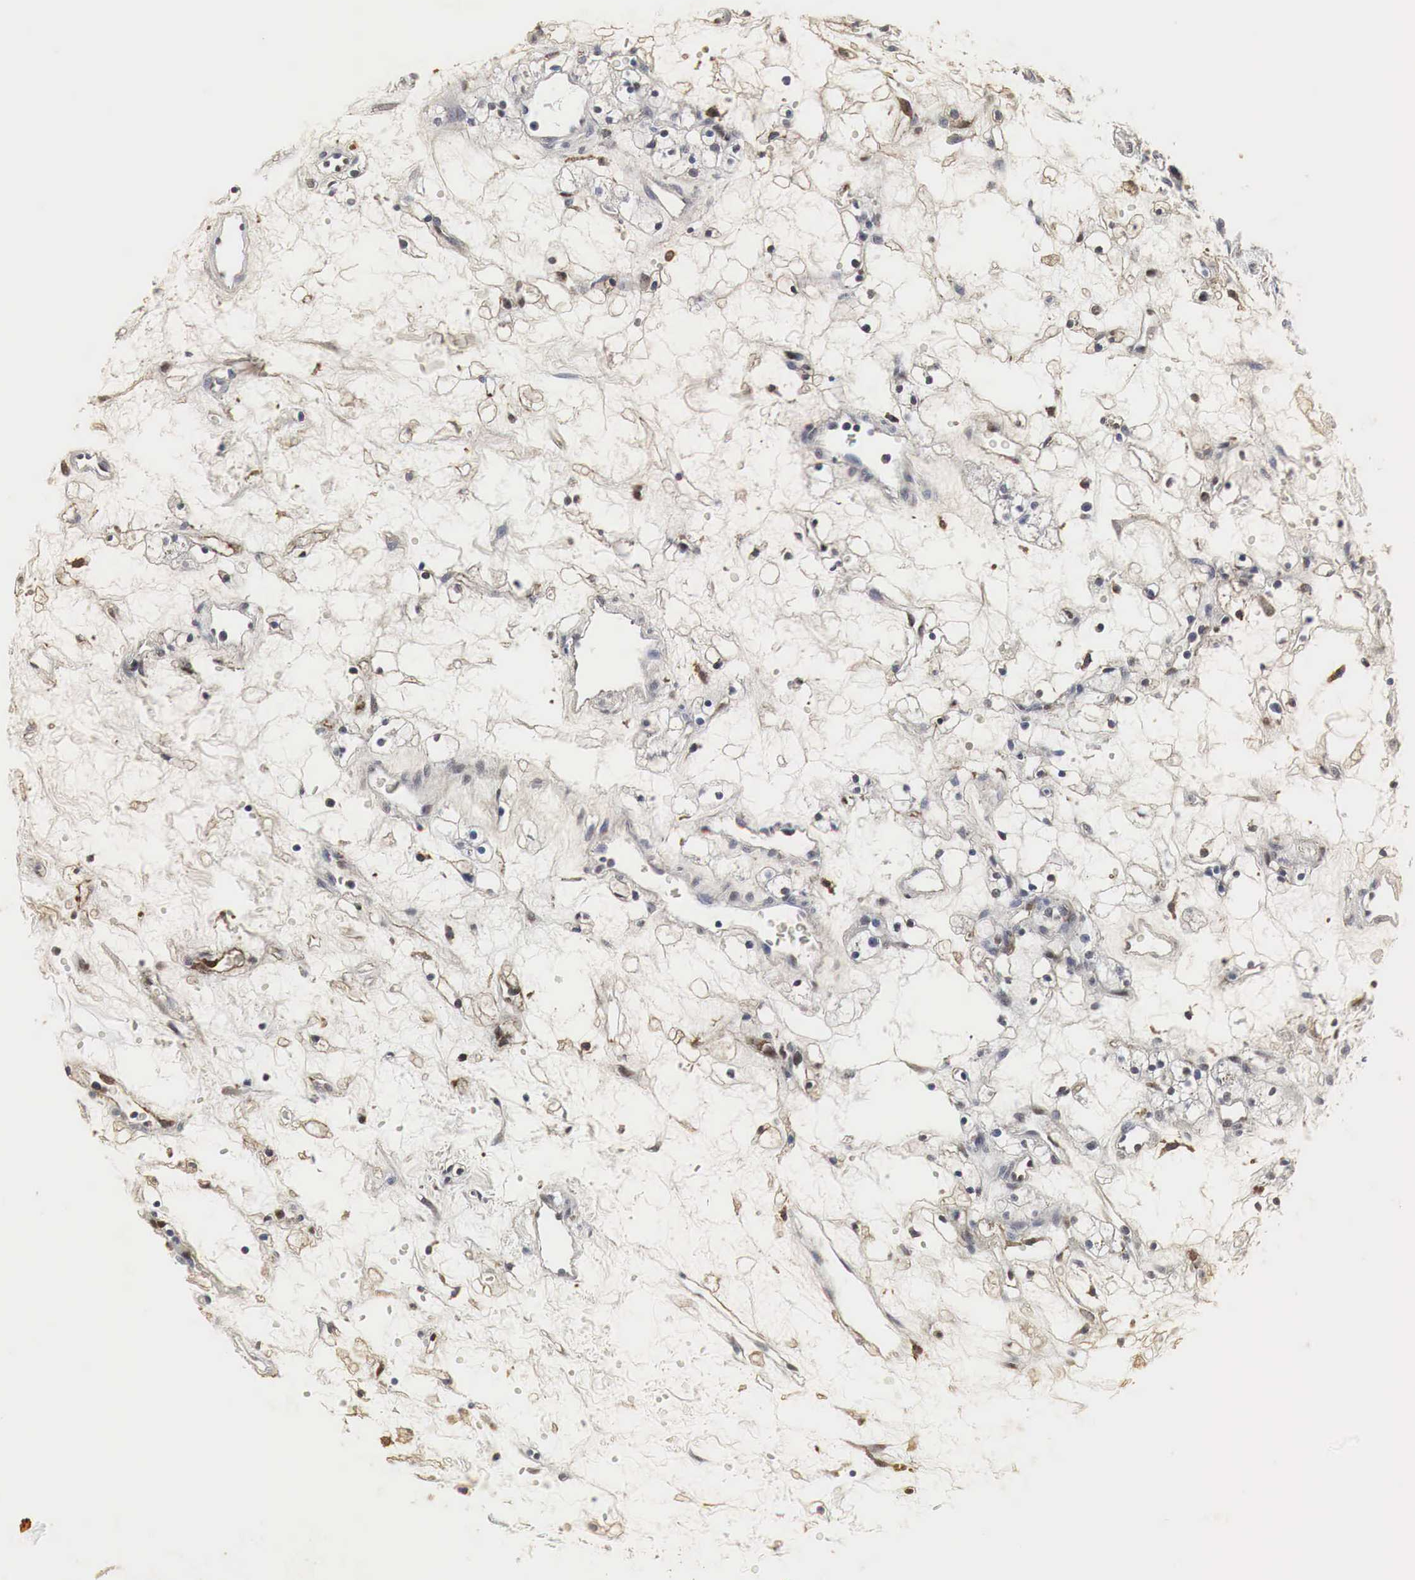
{"staining": {"intensity": "weak", "quantity": "25%-75%", "location": "cytoplasmic/membranous"}, "tissue": "renal cancer", "cell_type": "Tumor cells", "image_type": "cancer", "snomed": [{"axis": "morphology", "description": "Adenocarcinoma, NOS"}, {"axis": "topography", "description": "Kidney"}], "caption": "Tumor cells exhibit low levels of weak cytoplasmic/membranous expression in approximately 25%-75% of cells in human adenocarcinoma (renal).", "gene": "SPIN1", "patient": {"sex": "female", "age": 60}}